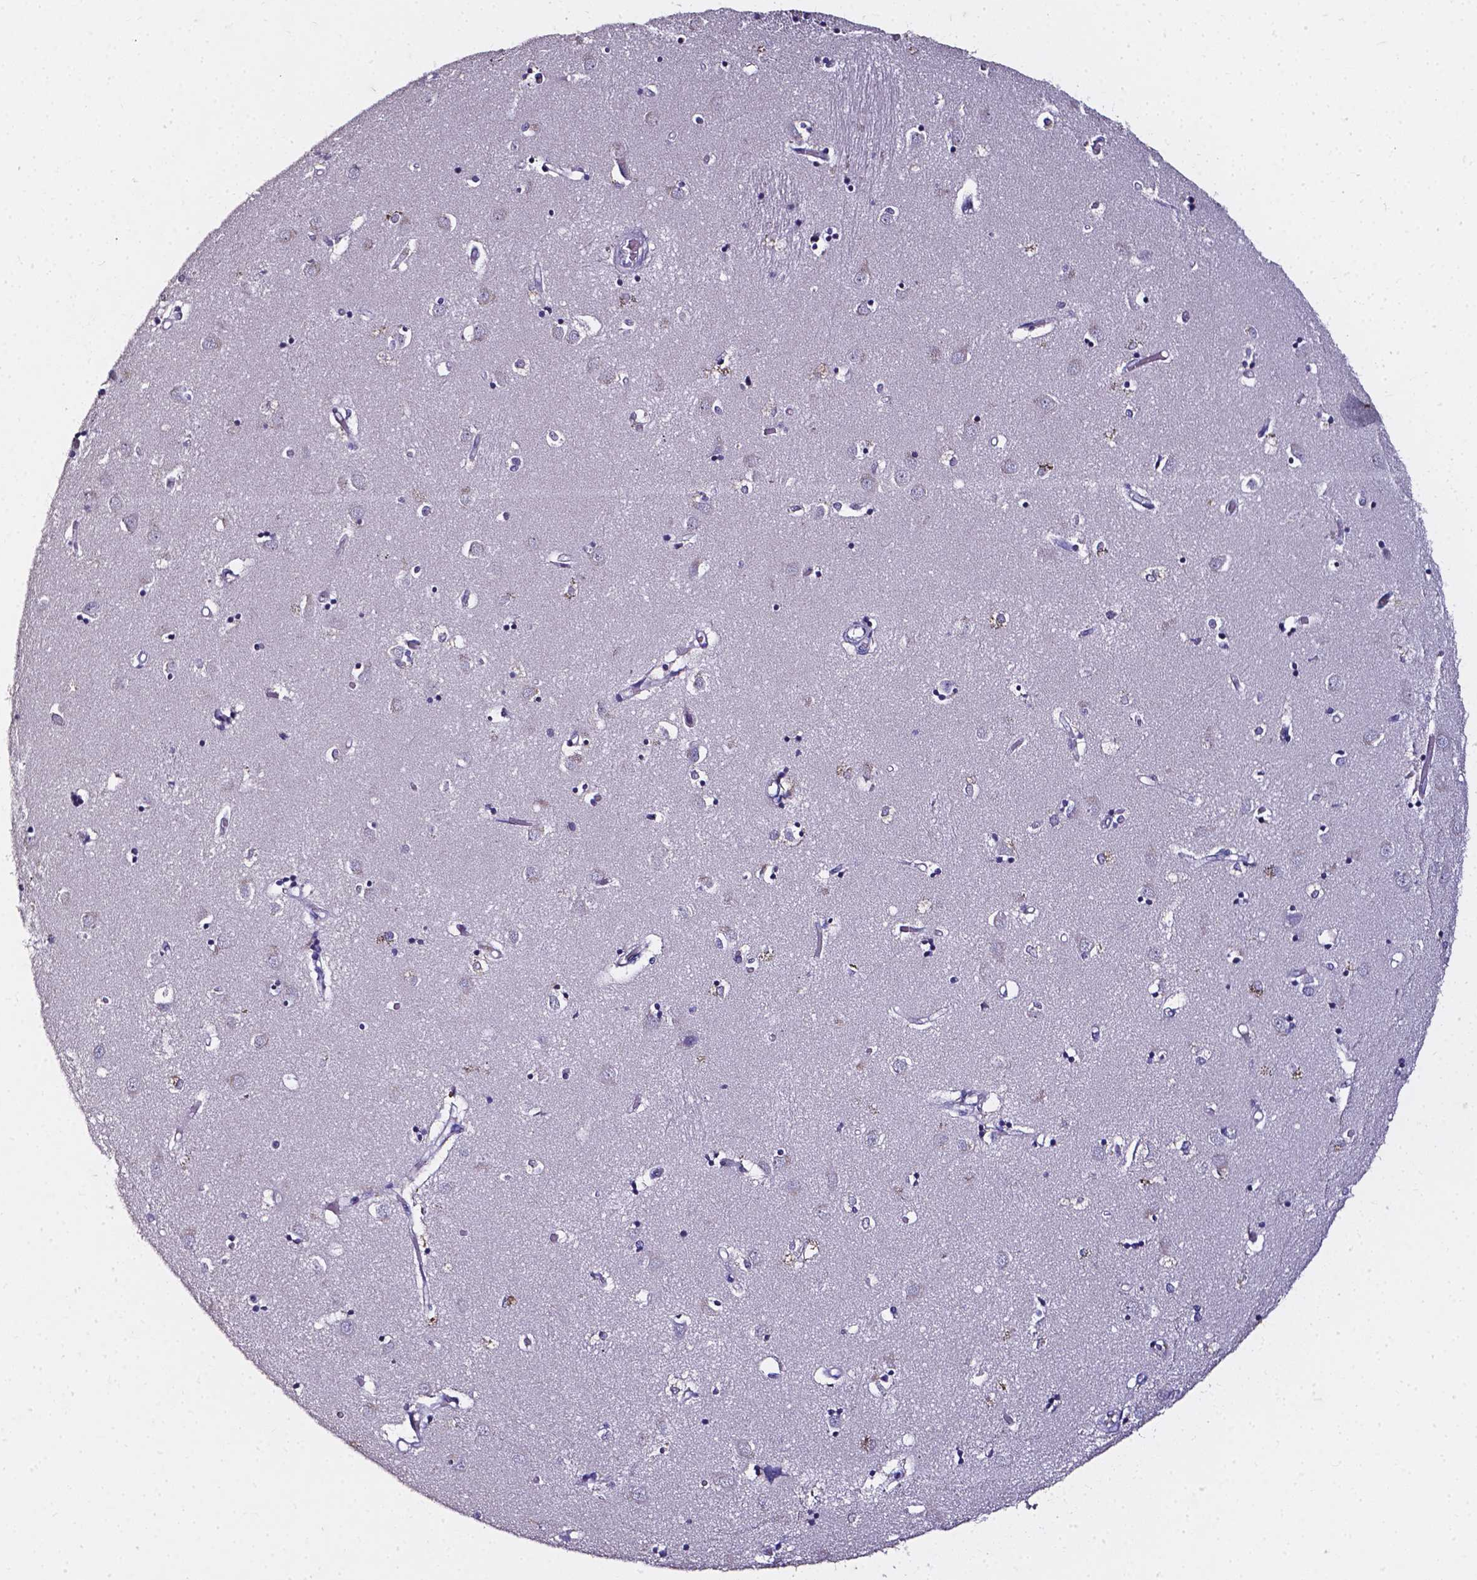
{"staining": {"intensity": "negative", "quantity": "none", "location": "none"}, "tissue": "caudate", "cell_type": "Glial cells", "image_type": "normal", "snomed": [{"axis": "morphology", "description": "Normal tissue, NOS"}, {"axis": "topography", "description": "Lateral ventricle wall"}], "caption": "Immunohistochemistry image of normal human caudate stained for a protein (brown), which shows no expression in glial cells. (Immunohistochemistry (ihc), brightfield microscopy, high magnification).", "gene": "AKR1B10", "patient": {"sex": "male", "age": 54}}